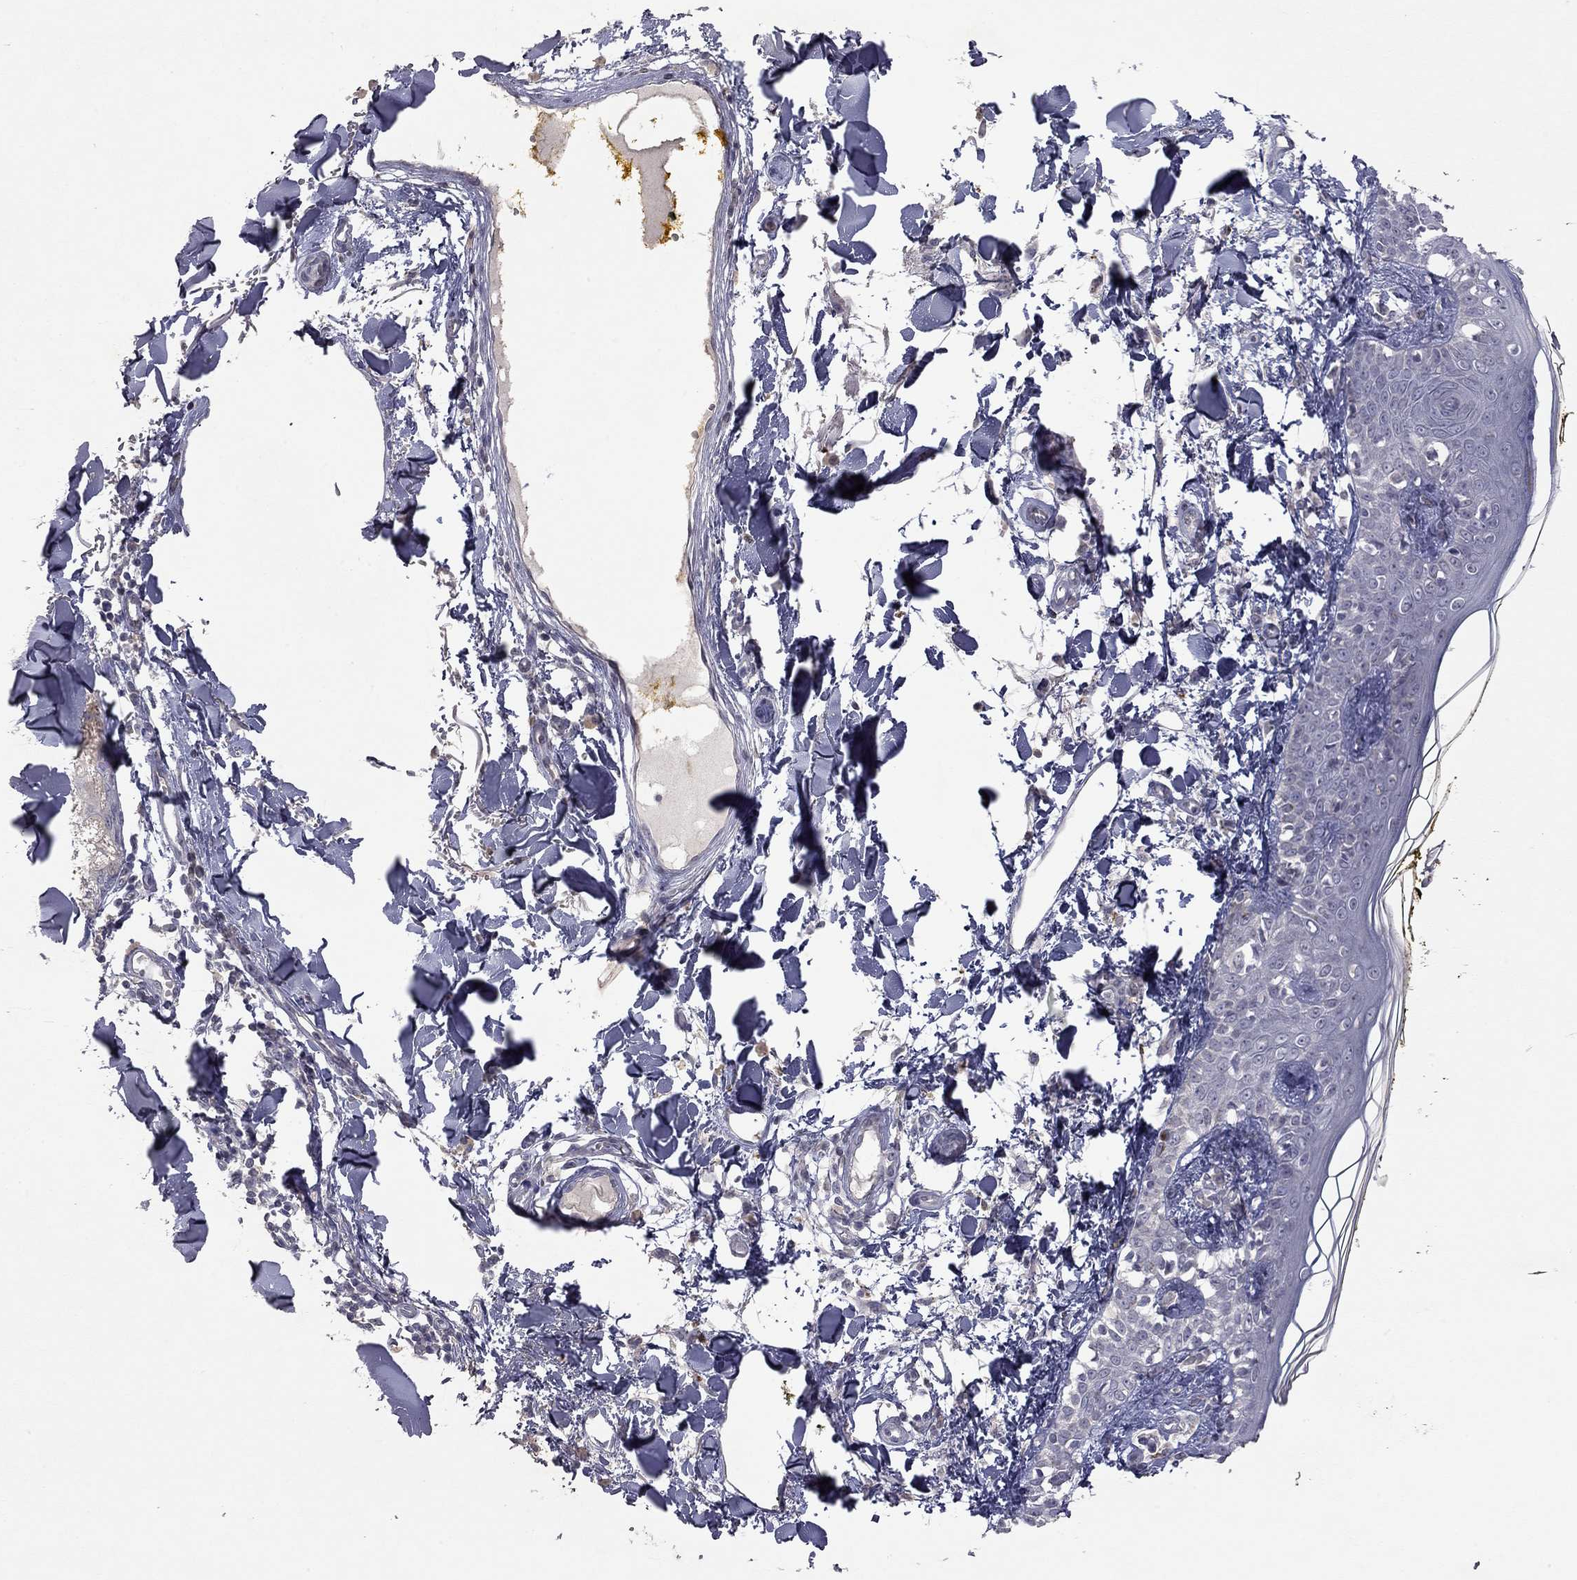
{"staining": {"intensity": "negative", "quantity": "none", "location": "none"}, "tissue": "skin", "cell_type": "Fibroblasts", "image_type": "normal", "snomed": [{"axis": "morphology", "description": "Normal tissue, NOS"}, {"axis": "topography", "description": "Skin"}], "caption": "High magnification brightfield microscopy of unremarkable skin stained with DAB (3,3'-diaminobenzidine) (brown) and counterstained with hematoxylin (blue): fibroblasts show no significant positivity. (Immunohistochemistry (ihc), brightfield microscopy, high magnification).", "gene": "SYT12", "patient": {"sex": "male", "age": 76}}